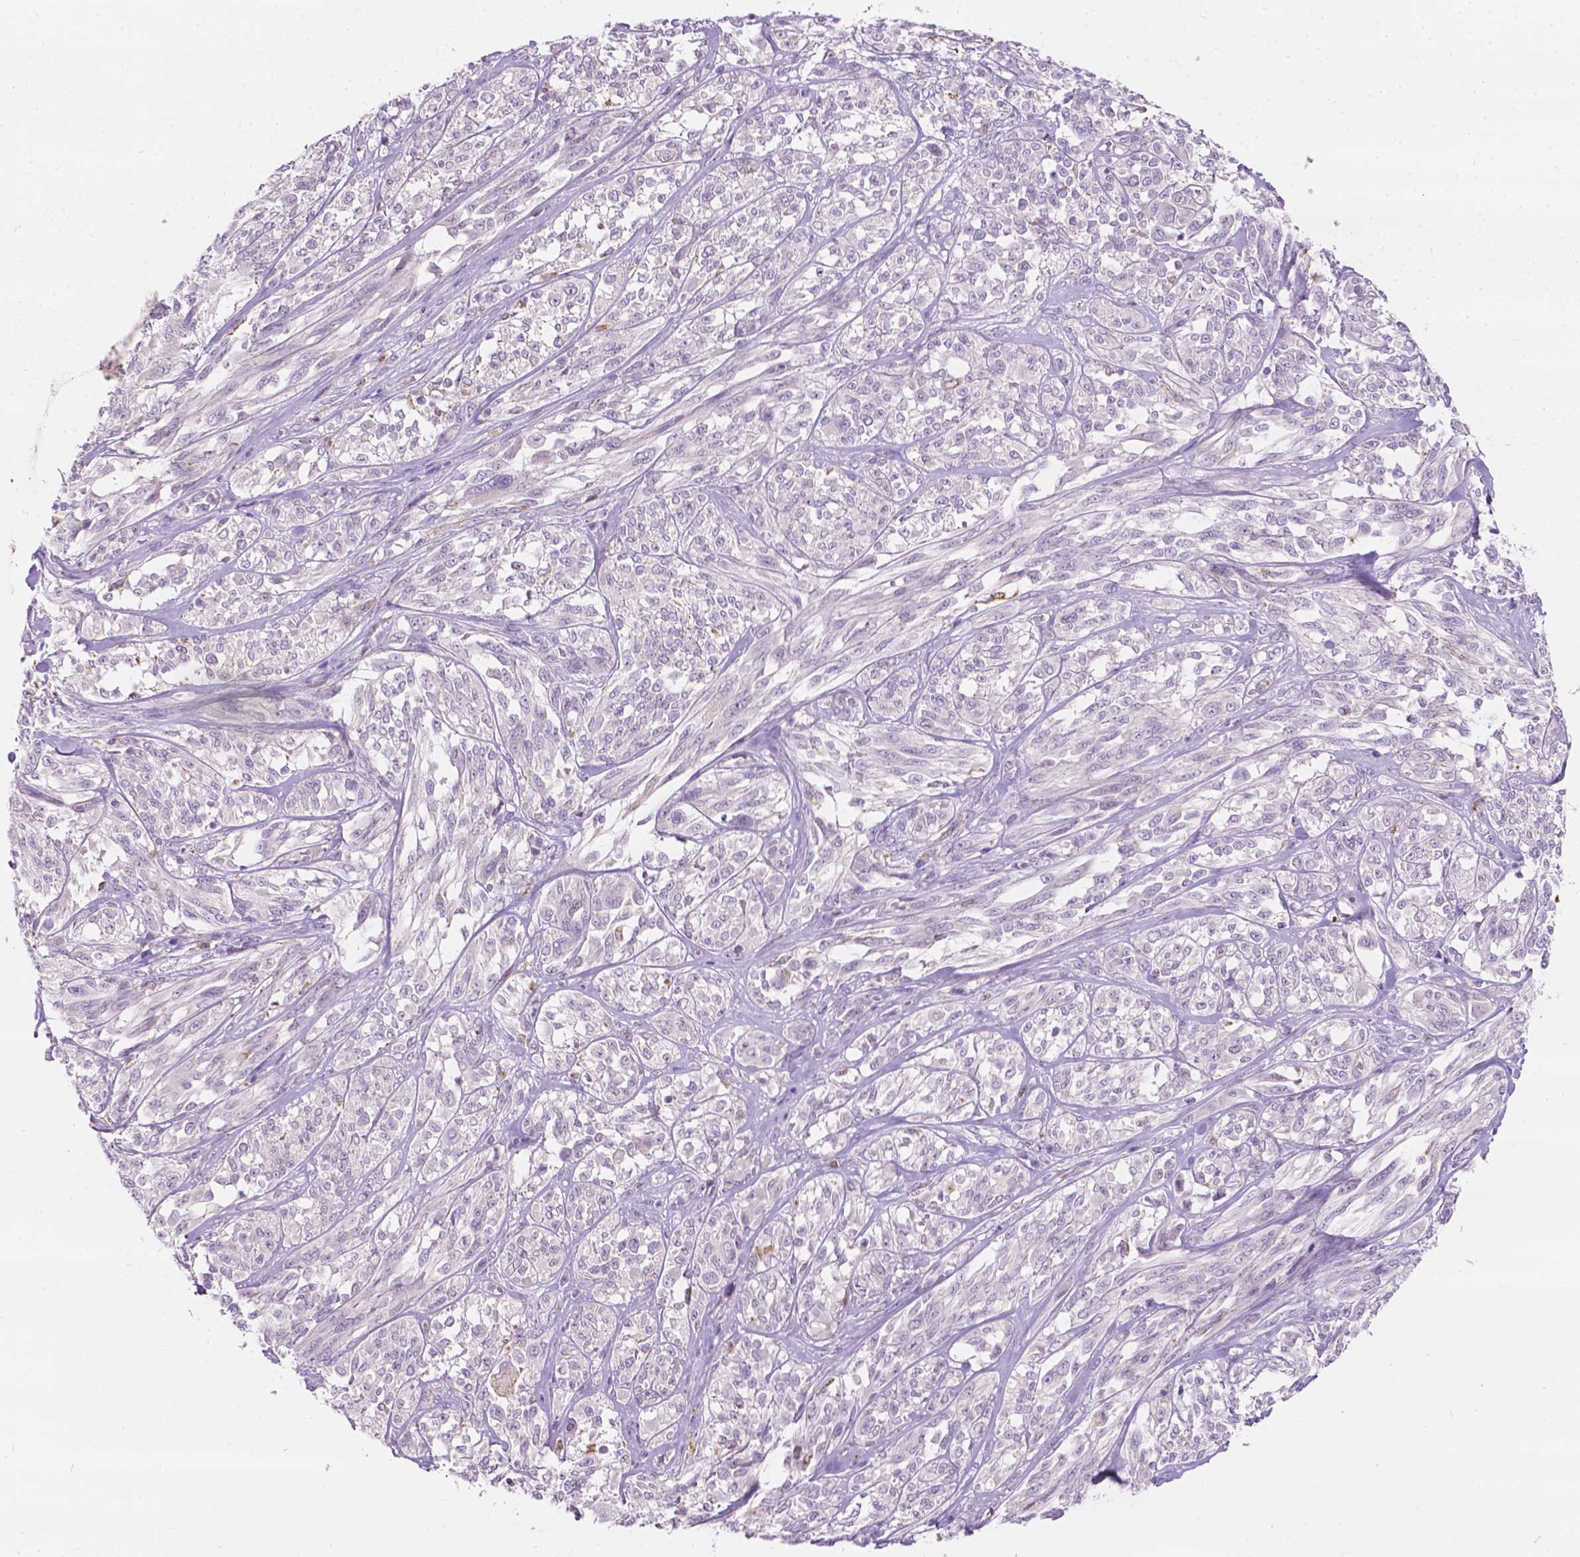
{"staining": {"intensity": "negative", "quantity": "none", "location": "none"}, "tissue": "melanoma", "cell_type": "Tumor cells", "image_type": "cancer", "snomed": [{"axis": "morphology", "description": "Malignant melanoma, NOS"}, {"axis": "topography", "description": "Skin"}], "caption": "IHC image of human malignant melanoma stained for a protein (brown), which displays no staining in tumor cells. (DAB immunohistochemistry with hematoxylin counter stain).", "gene": "NOS1AP", "patient": {"sex": "female", "age": 91}}